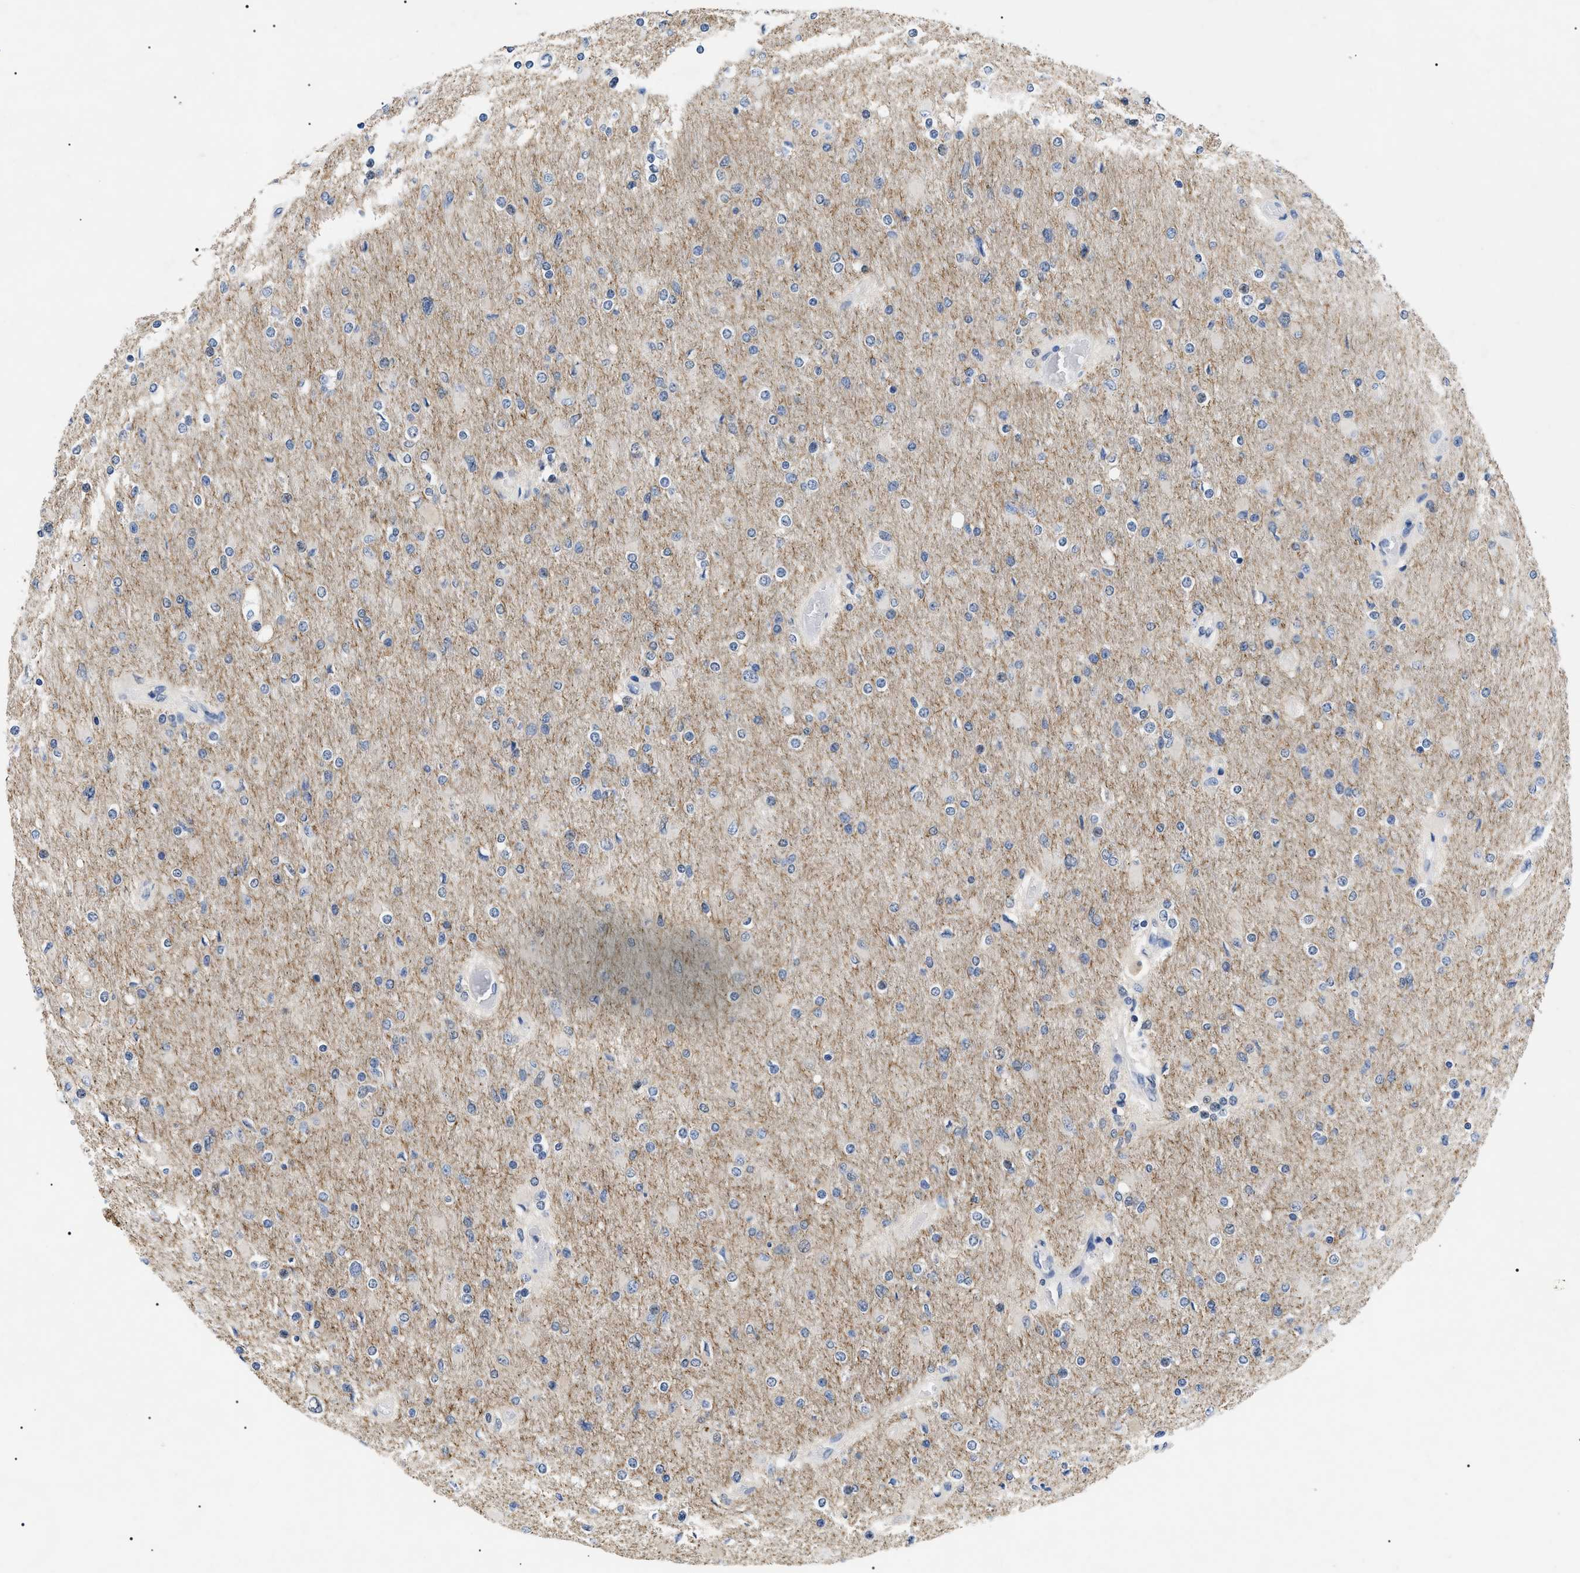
{"staining": {"intensity": "negative", "quantity": "none", "location": "none"}, "tissue": "glioma", "cell_type": "Tumor cells", "image_type": "cancer", "snomed": [{"axis": "morphology", "description": "Glioma, malignant, High grade"}, {"axis": "topography", "description": "Cerebral cortex"}], "caption": "Tumor cells show no significant protein staining in malignant glioma (high-grade). (DAB (3,3'-diaminobenzidine) immunohistochemistry with hematoxylin counter stain).", "gene": "PRRT2", "patient": {"sex": "female", "age": 36}}